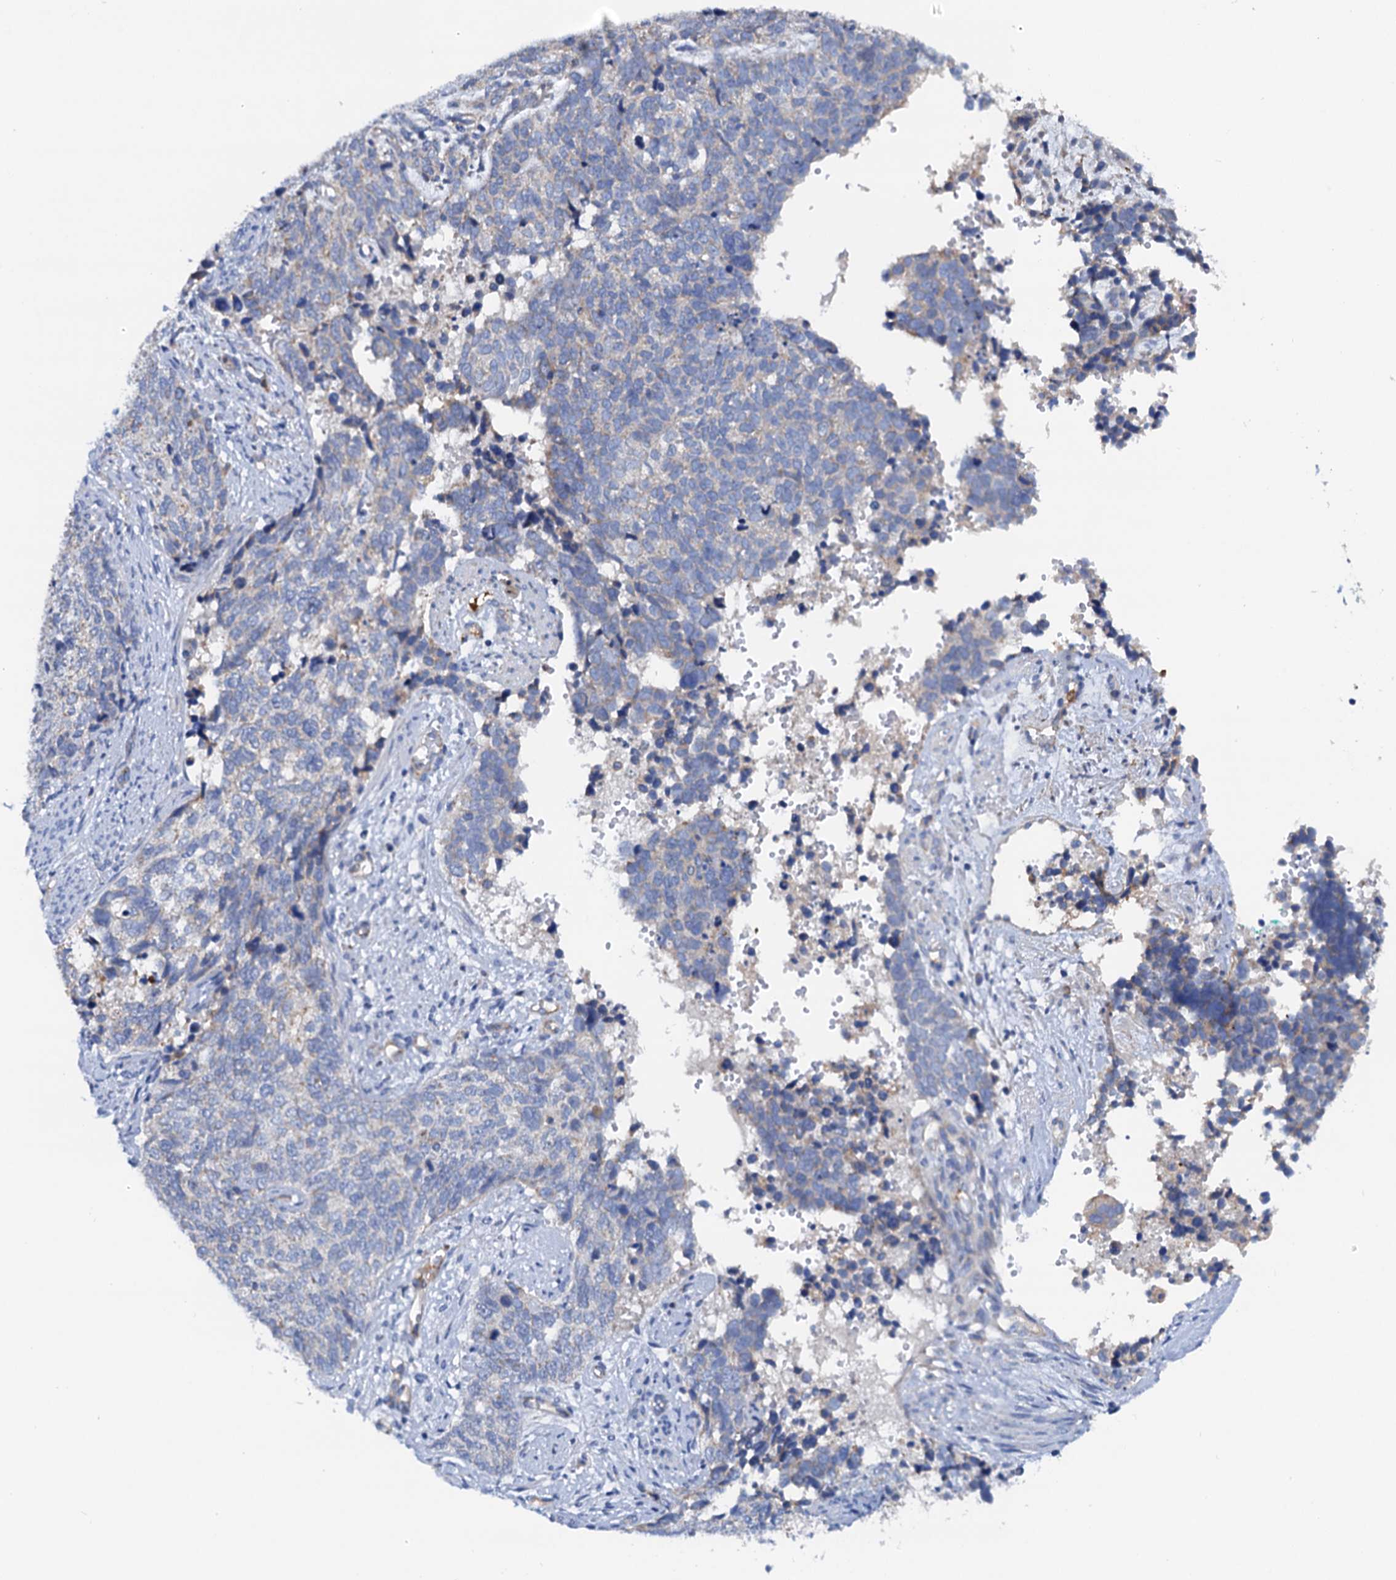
{"staining": {"intensity": "negative", "quantity": "none", "location": "none"}, "tissue": "cervical cancer", "cell_type": "Tumor cells", "image_type": "cancer", "snomed": [{"axis": "morphology", "description": "Squamous cell carcinoma, NOS"}, {"axis": "topography", "description": "Cervix"}], "caption": "Micrograph shows no protein staining in tumor cells of cervical squamous cell carcinoma tissue.", "gene": "RASSF9", "patient": {"sex": "female", "age": 63}}